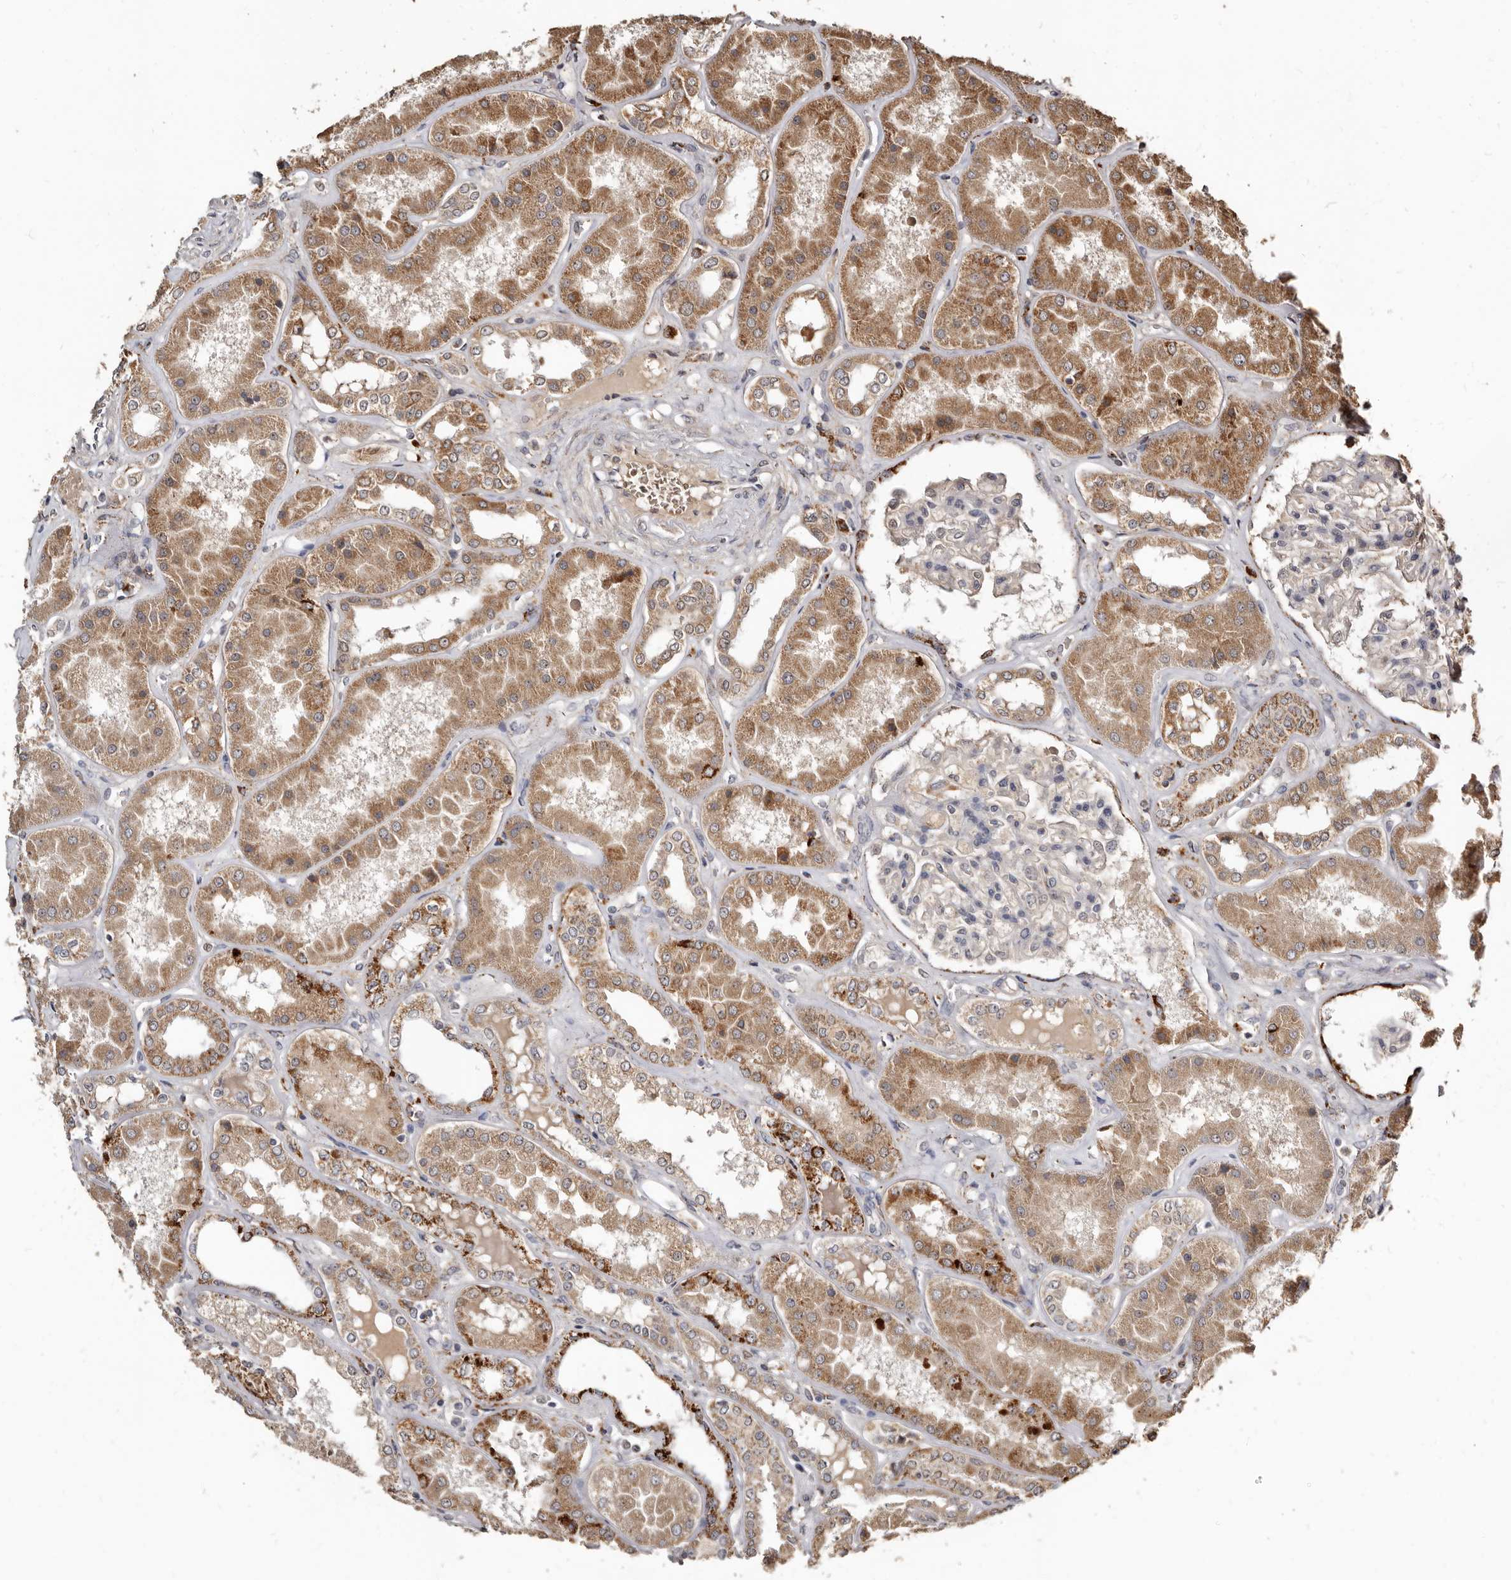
{"staining": {"intensity": "moderate", "quantity": "<25%", "location": "cytoplasmic/membranous"}, "tissue": "kidney", "cell_type": "Cells in glomeruli", "image_type": "normal", "snomed": [{"axis": "morphology", "description": "Normal tissue, NOS"}, {"axis": "topography", "description": "Kidney"}], "caption": "Immunohistochemistry (DAB) staining of benign kidney exhibits moderate cytoplasmic/membranous protein staining in approximately <25% of cells in glomeruli.", "gene": "AKAP7", "patient": {"sex": "female", "age": 56}}